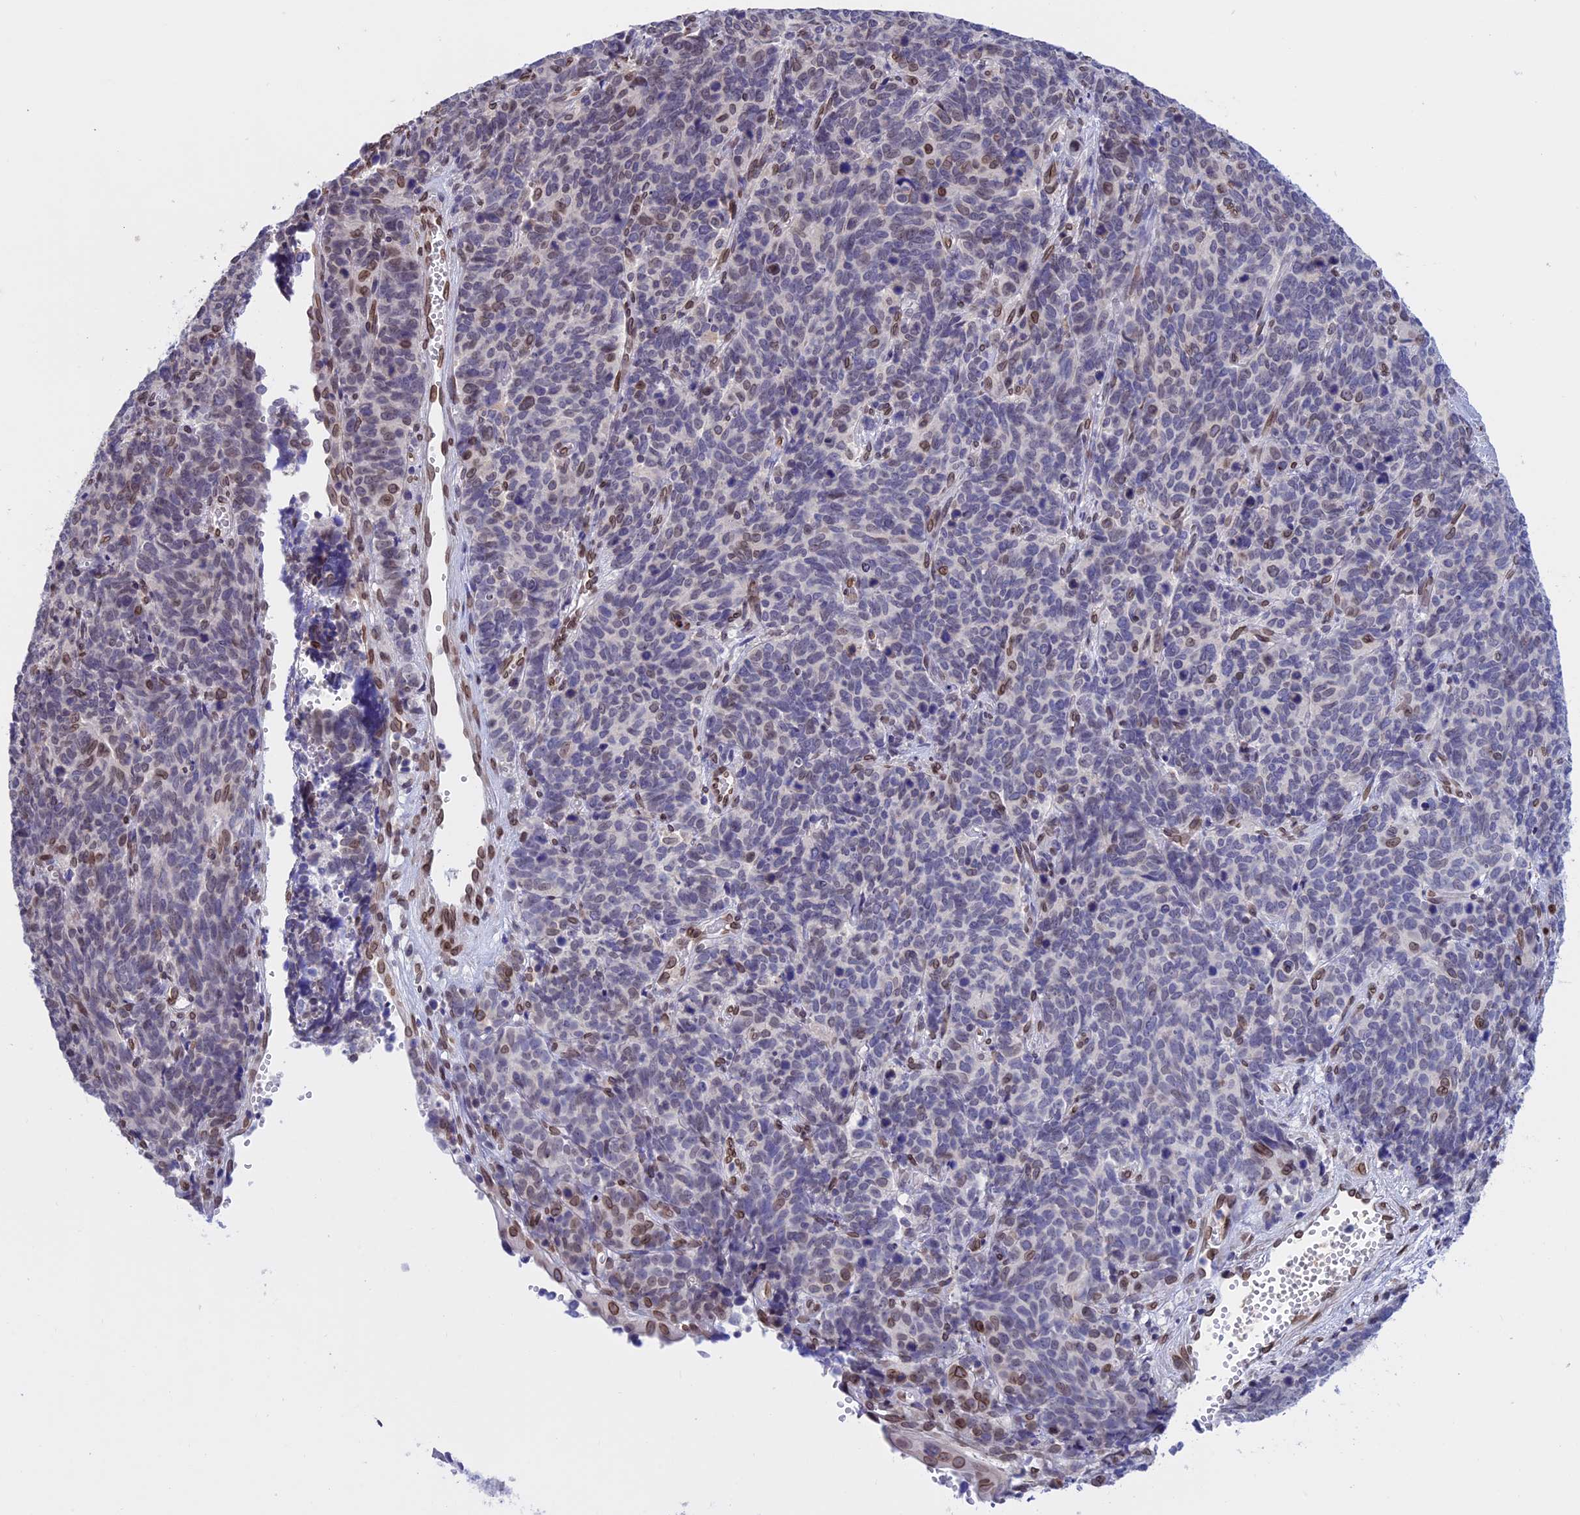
{"staining": {"intensity": "weak", "quantity": "<25%", "location": "cytoplasmic/membranous,nuclear"}, "tissue": "cervical cancer", "cell_type": "Tumor cells", "image_type": "cancer", "snomed": [{"axis": "morphology", "description": "Squamous cell carcinoma, NOS"}, {"axis": "topography", "description": "Cervix"}], "caption": "Immunohistochemistry of human squamous cell carcinoma (cervical) displays no expression in tumor cells.", "gene": "TMPRSS7", "patient": {"sex": "female", "age": 60}}